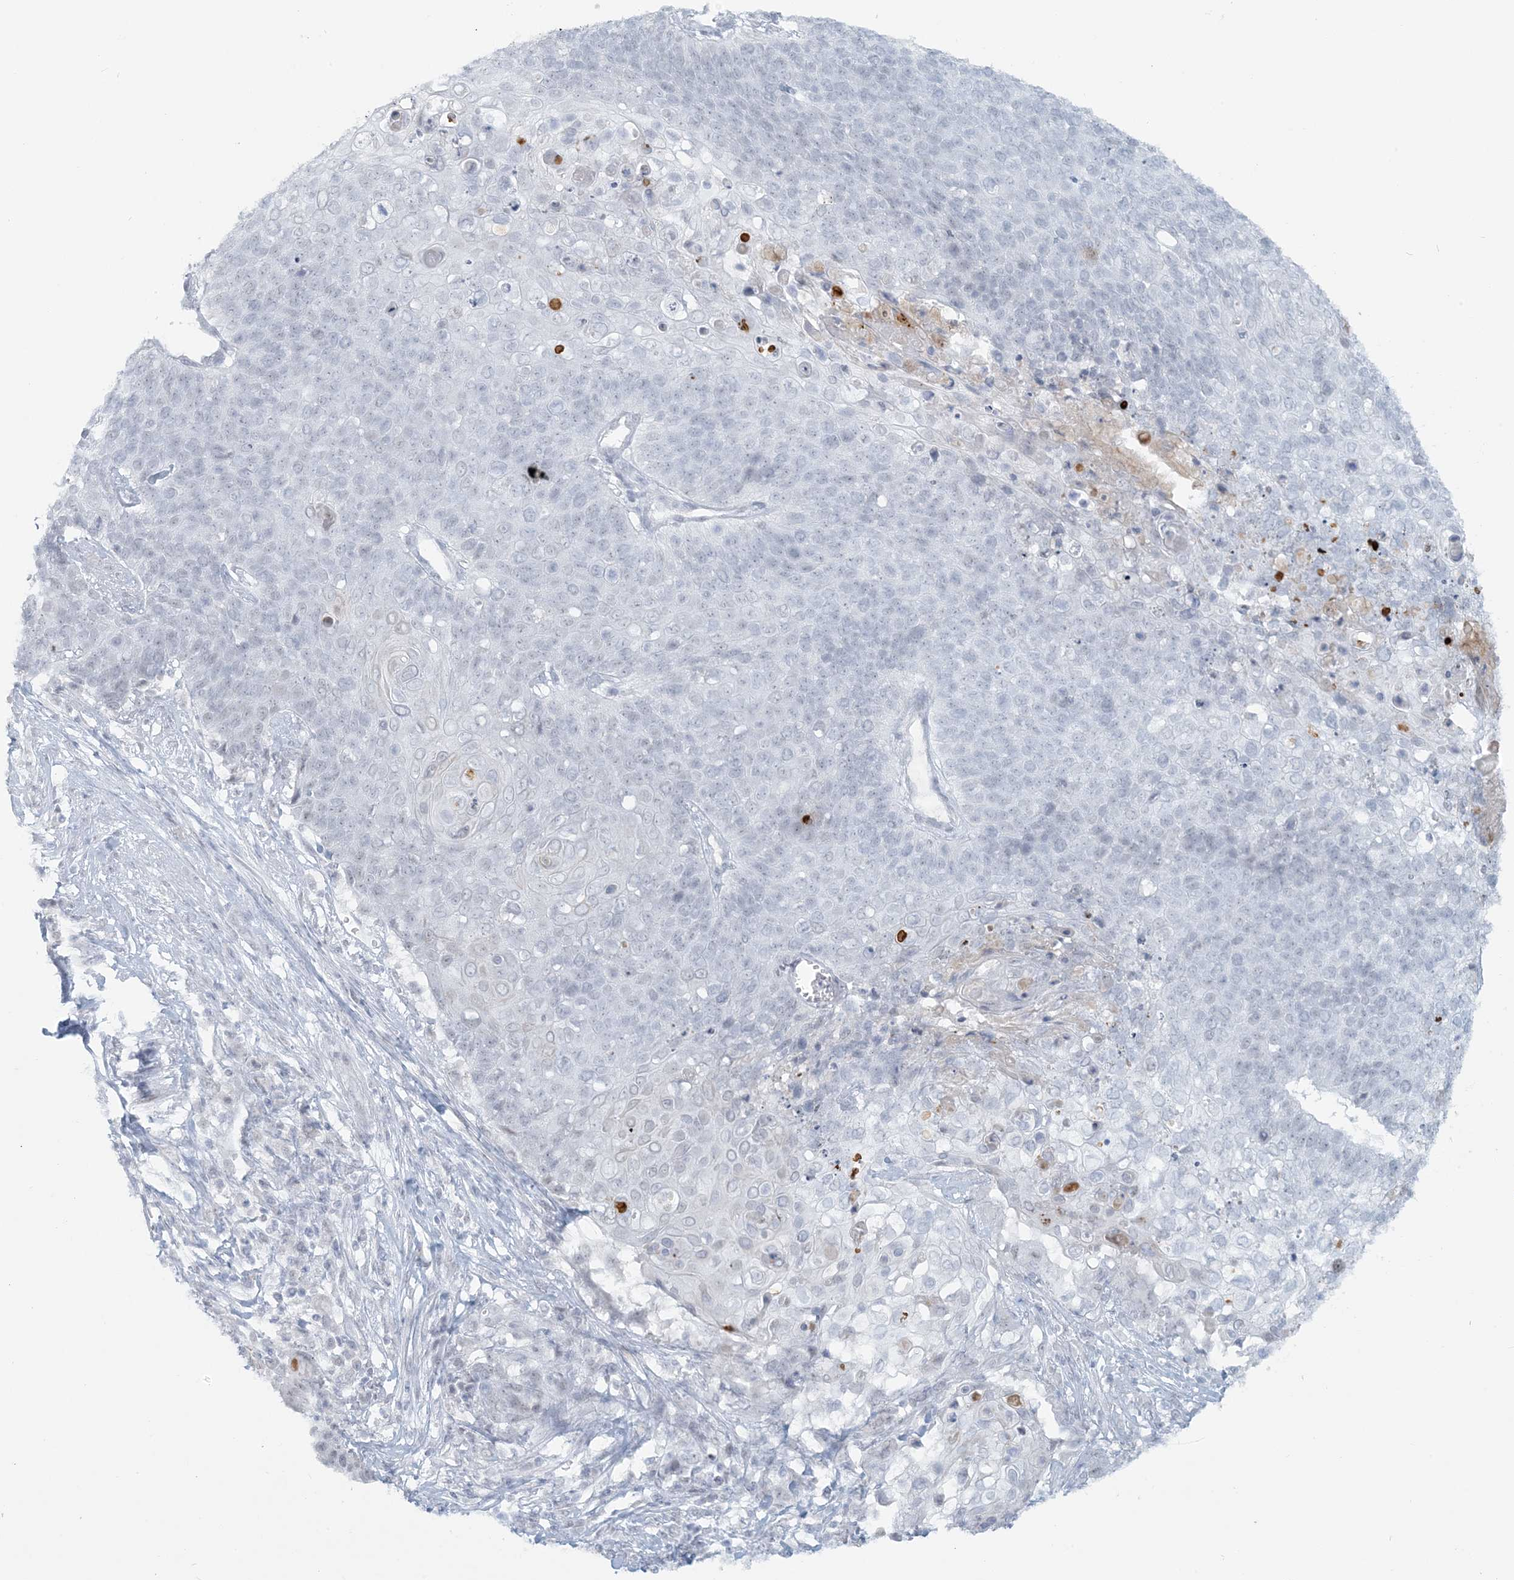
{"staining": {"intensity": "negative", "quantity": "none", "location": "none"}, "tissue": "cervical cancer", "cell_type": "Tumor cells", "image_type": "cancer", "snomed": [{"axis": "morphology", "description": "Squamous cell carcinoma, NOS"}, {"axis": "topography", "description": "Cervix"}], "caption": "A histopathology image of squamous cell carcinoma (cervical) stained for a protein exhibits no brown staining in tumor cells.", "gene": "SCML1", "patient": {"sex": "female", "age": 39}}